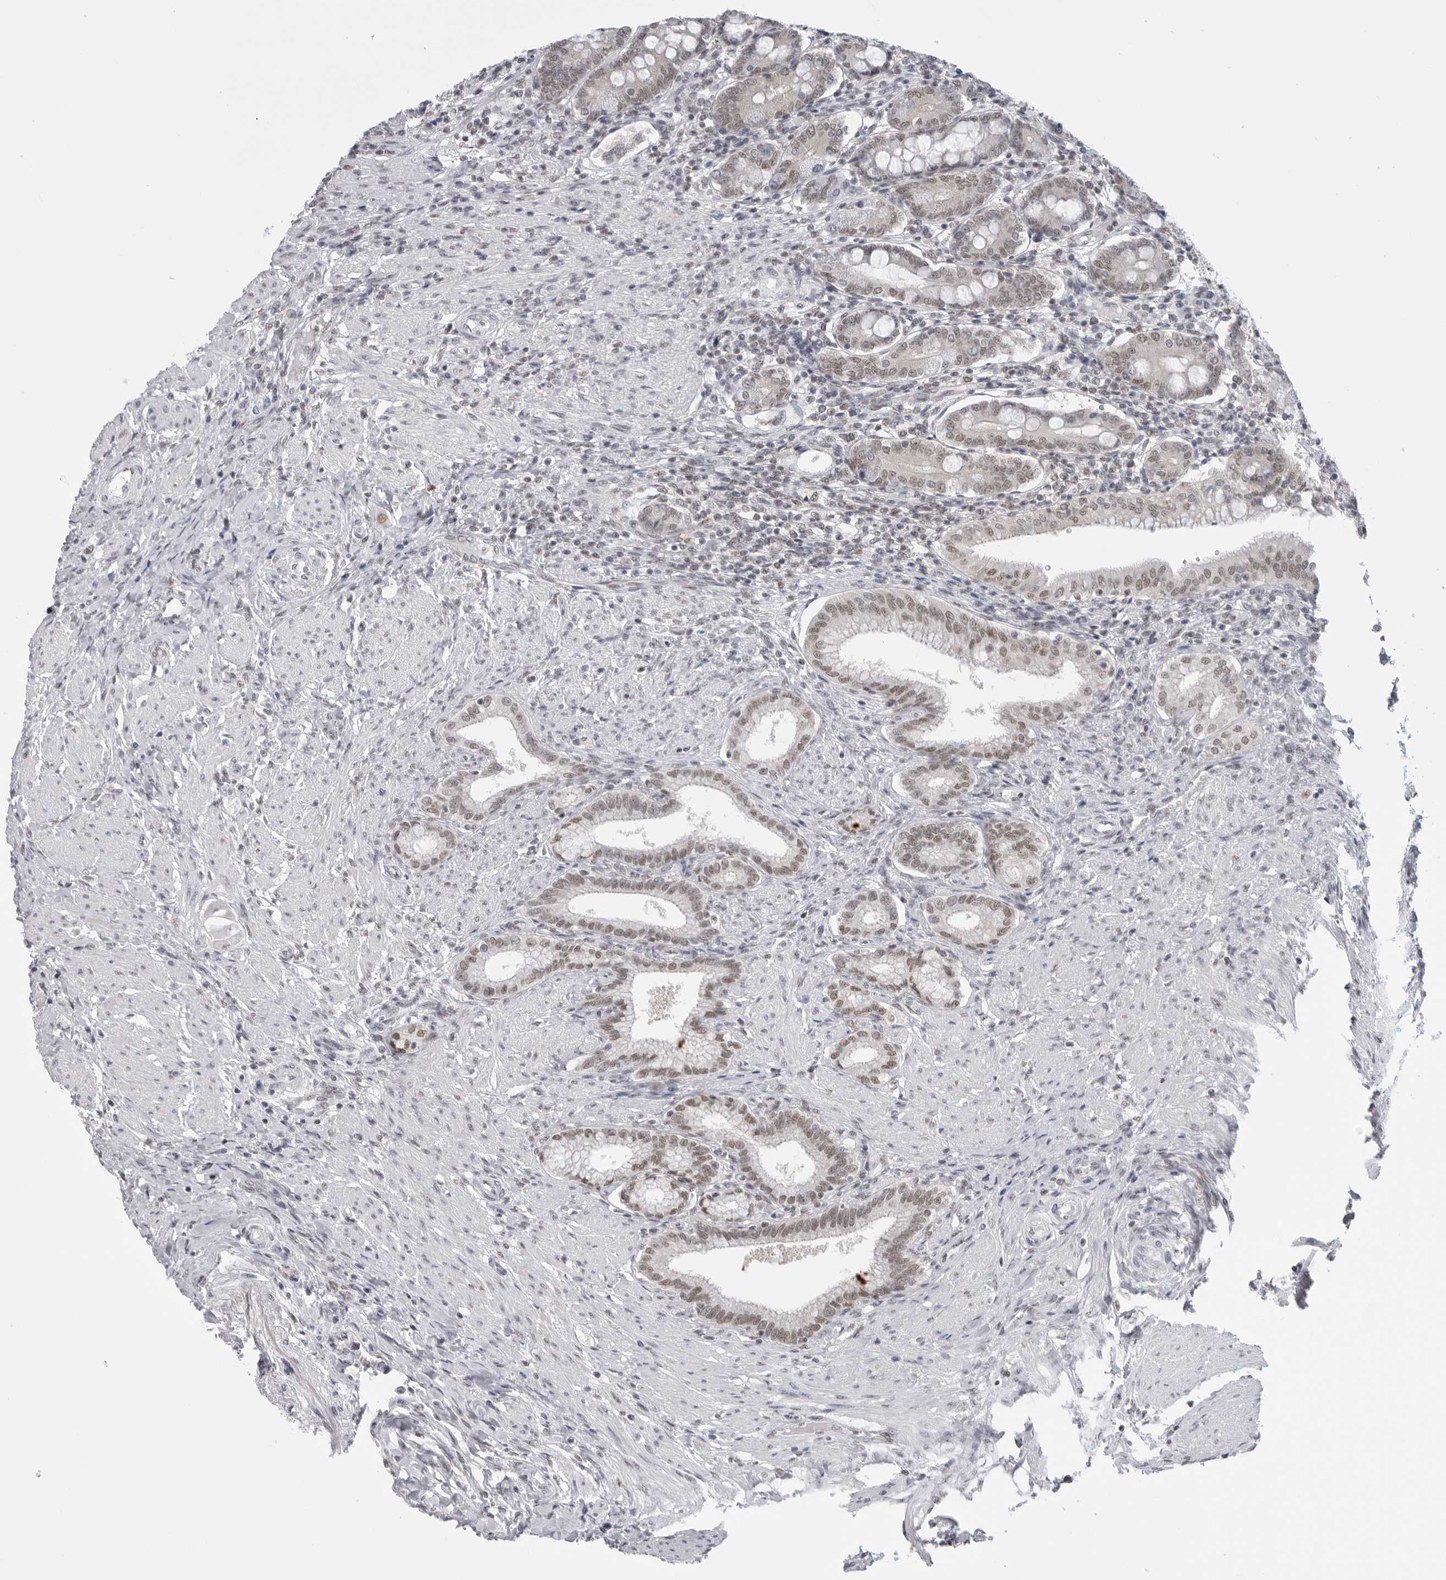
{"staining": {"intensity": "moderate", "quantity": "25%-75%", "location": "nuclear"}, "tissue": "duodenum", "cell_type": "Glandular cells", "image_type": "normal", "snomed": [{"axis": "morphology", "description": "Normal tissue, NOS"}, {"axis": "morphology", "description": "Adenocarcinoma, NOS"}, {"axis": "topography", "description": "Pancreas"}, {"axis": "topography", "description": "Duodenum"}], "caption": "This histopathology image reveals normal duodenum stained with immunohistochemistry to label a protein in brown. The nuclear of glandular cells show moderate positivity for the protein. Nuclei are counter-stained blue.", "gene": "RPA2", "patient": {"sex": "male", "age": 50}}